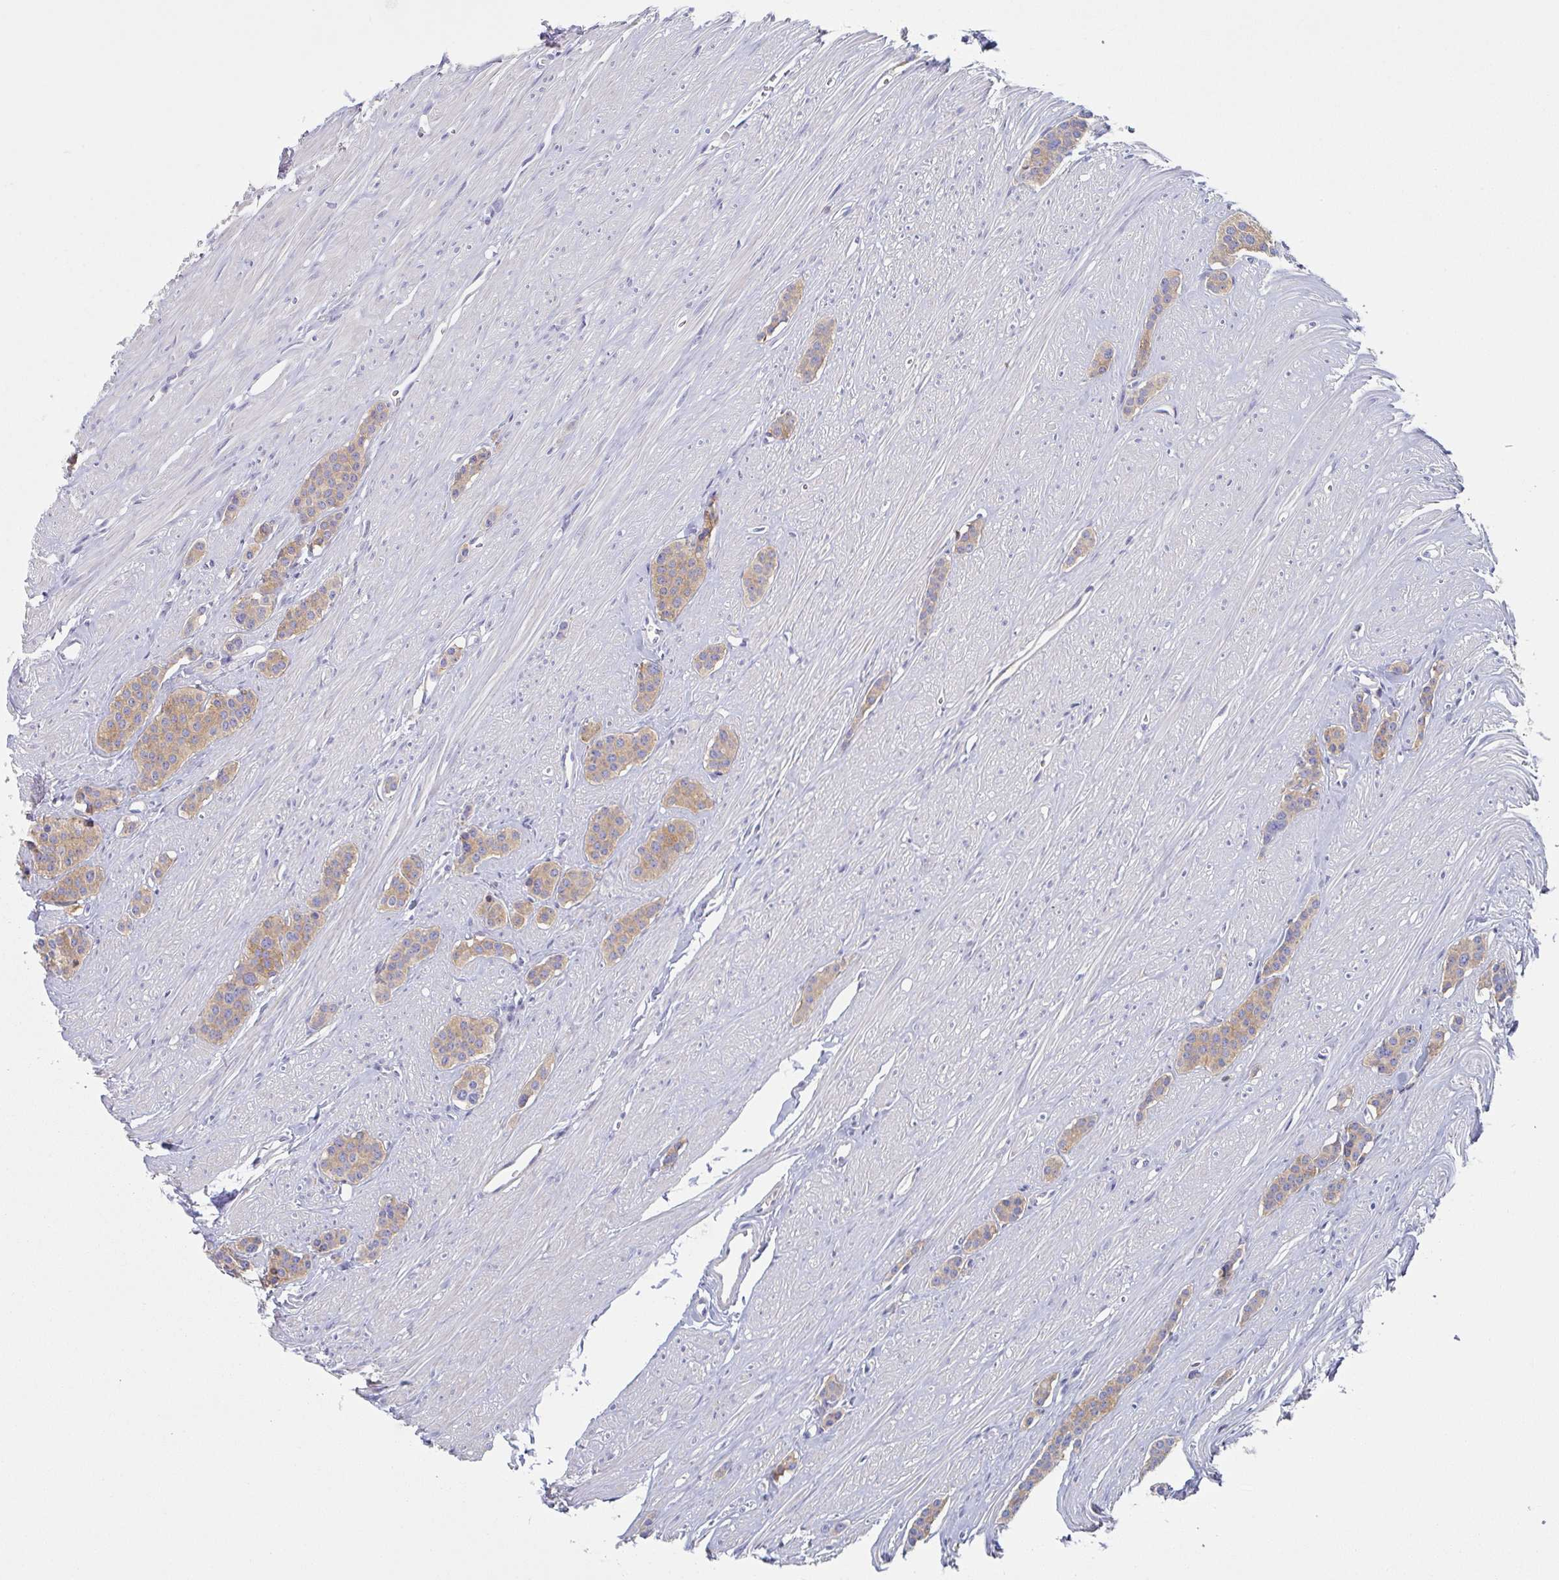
{"staining": {"intensity": "moderate", "quantity": "25%-75%", "location": "cytoplasmic/membranous"}, "tissue": "carcinoid", "cell_type": "Tumor cells", "image_type": "cancer", "snomed": [{"axis": "morphology", "description": "Carcinoid, malignant, NOS"}, {"axis": "topography", "description": "Small intestine"}], "caption": "A photomicrograph showing moderate cytoplasmic/membranous positivity in approximately 25%-75% of tumor cells in carcinoid, as visualized by brown immunohistochemical staining.", "gene": "AMPD2", "patient": {"sex": "male", "age": 60}}